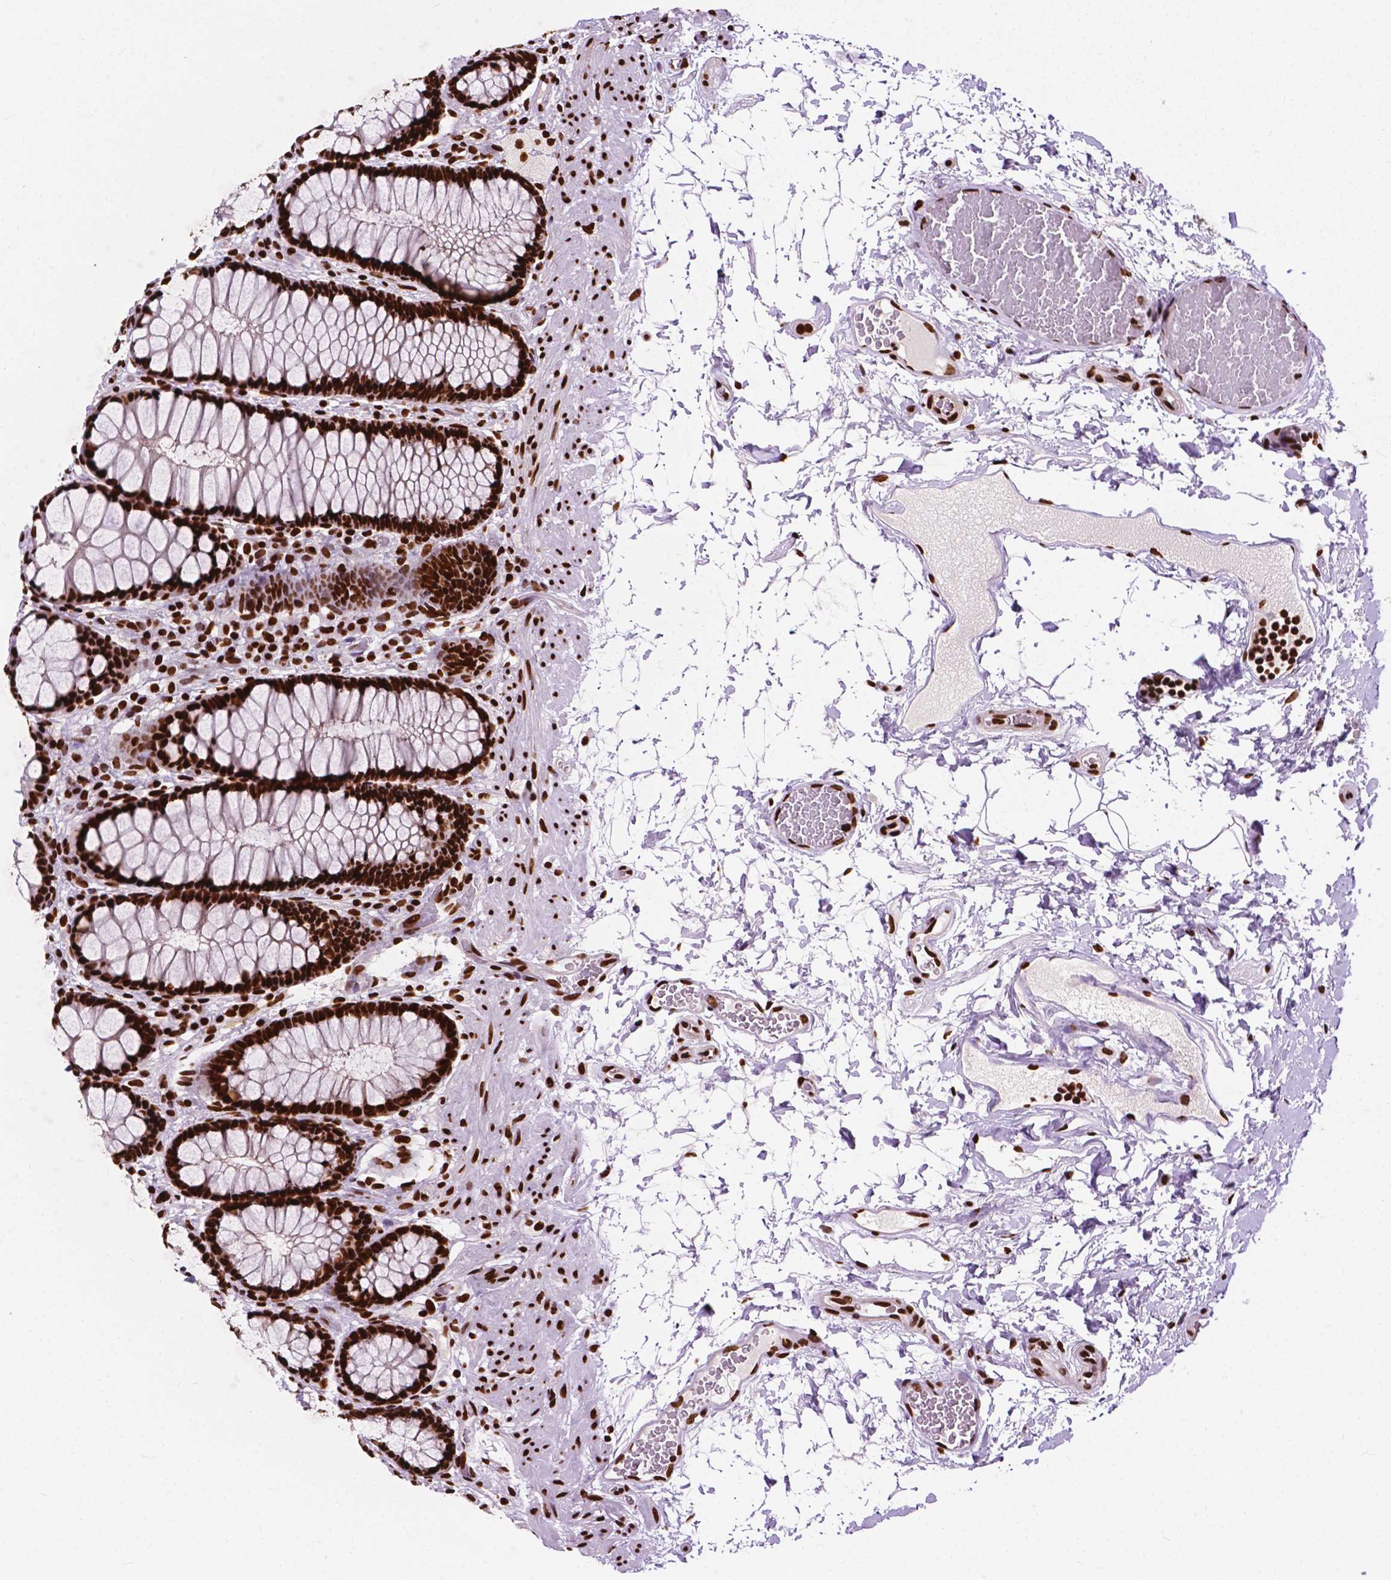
{"staining": {"intensity": "strong", "quantity": ">75%", "location": "nuclear"}, "tissue": "rectum", "cell_type": "Glandular cells", "image_type": "normal", "snomed": [{"axis": "morphology", "description": "Normal tissue, NOS"}, {"axis": "topography", "description": "Rectum"}], "caption": "Immunohistochemistry (DAB) staining of normal human rectum reveals strong nuclear protein positivity in approximately >75% of glandular cells.", "gene": "SMIM5", "patient": {"sex": "female", "age": 62}}